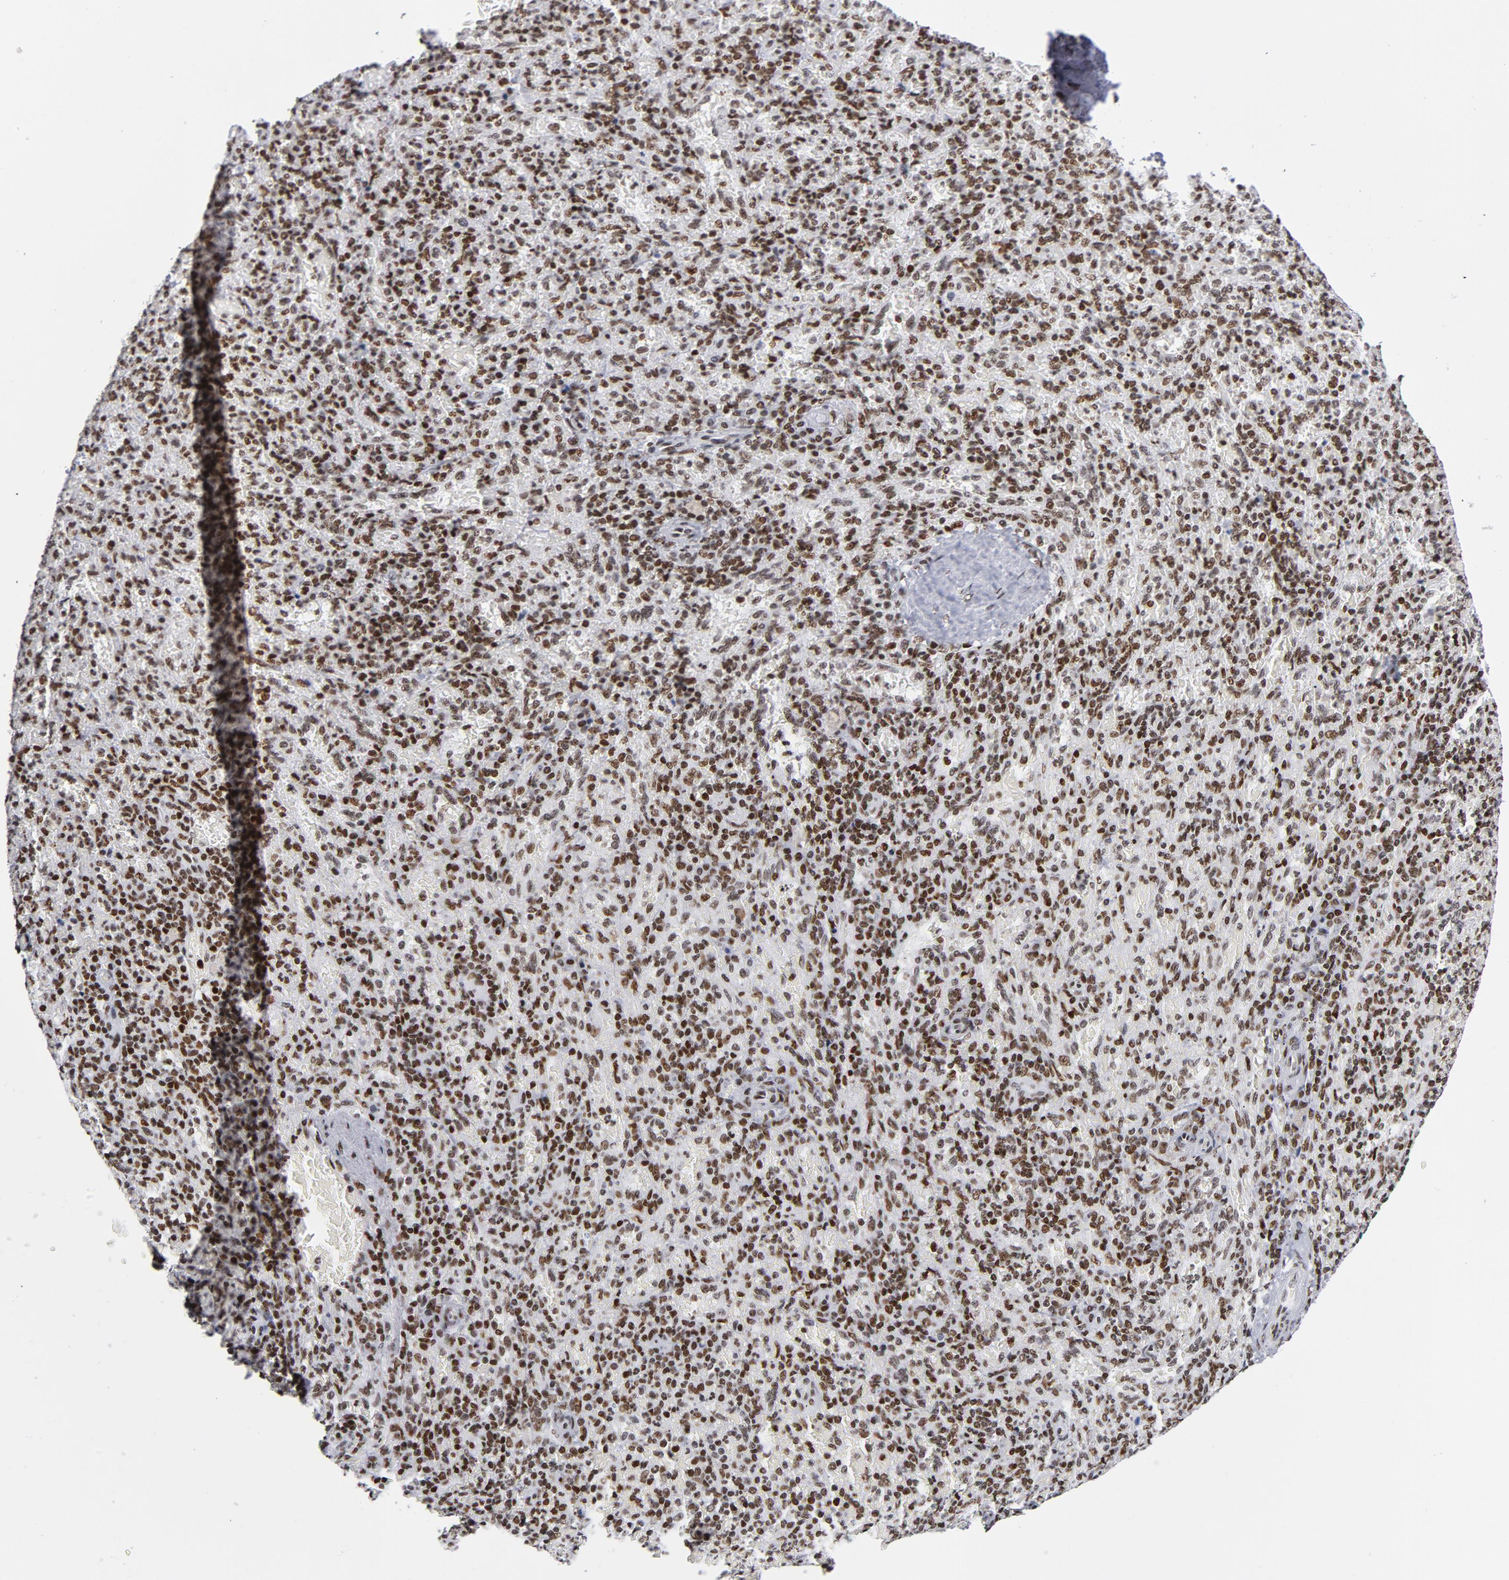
{"staining": {"intensity": "strong", "quantity": ">75%", "location": "nuclear"}, "tissue": "spleen", "cell_type": "Cells in red pulp", "image_type": "normal", "snomed": [{"axis": "morphology", "description": "Normal tissue, NOS"}, {"axis": "topography", "description": "Spleen"}], "caption": "Normal spleen was stained to show a protein in brown. There is high levels of strong nuclear positivity in approximately >75% of cells in red pulp. The staining was performed using DAB (3,3'-diaminobenzidine), with brown indicating positive protein expression. Nuclei are stained blue with hematoxylin.", "gene": "TOP2B", "patient": {"sex": "female", "age": 43}}